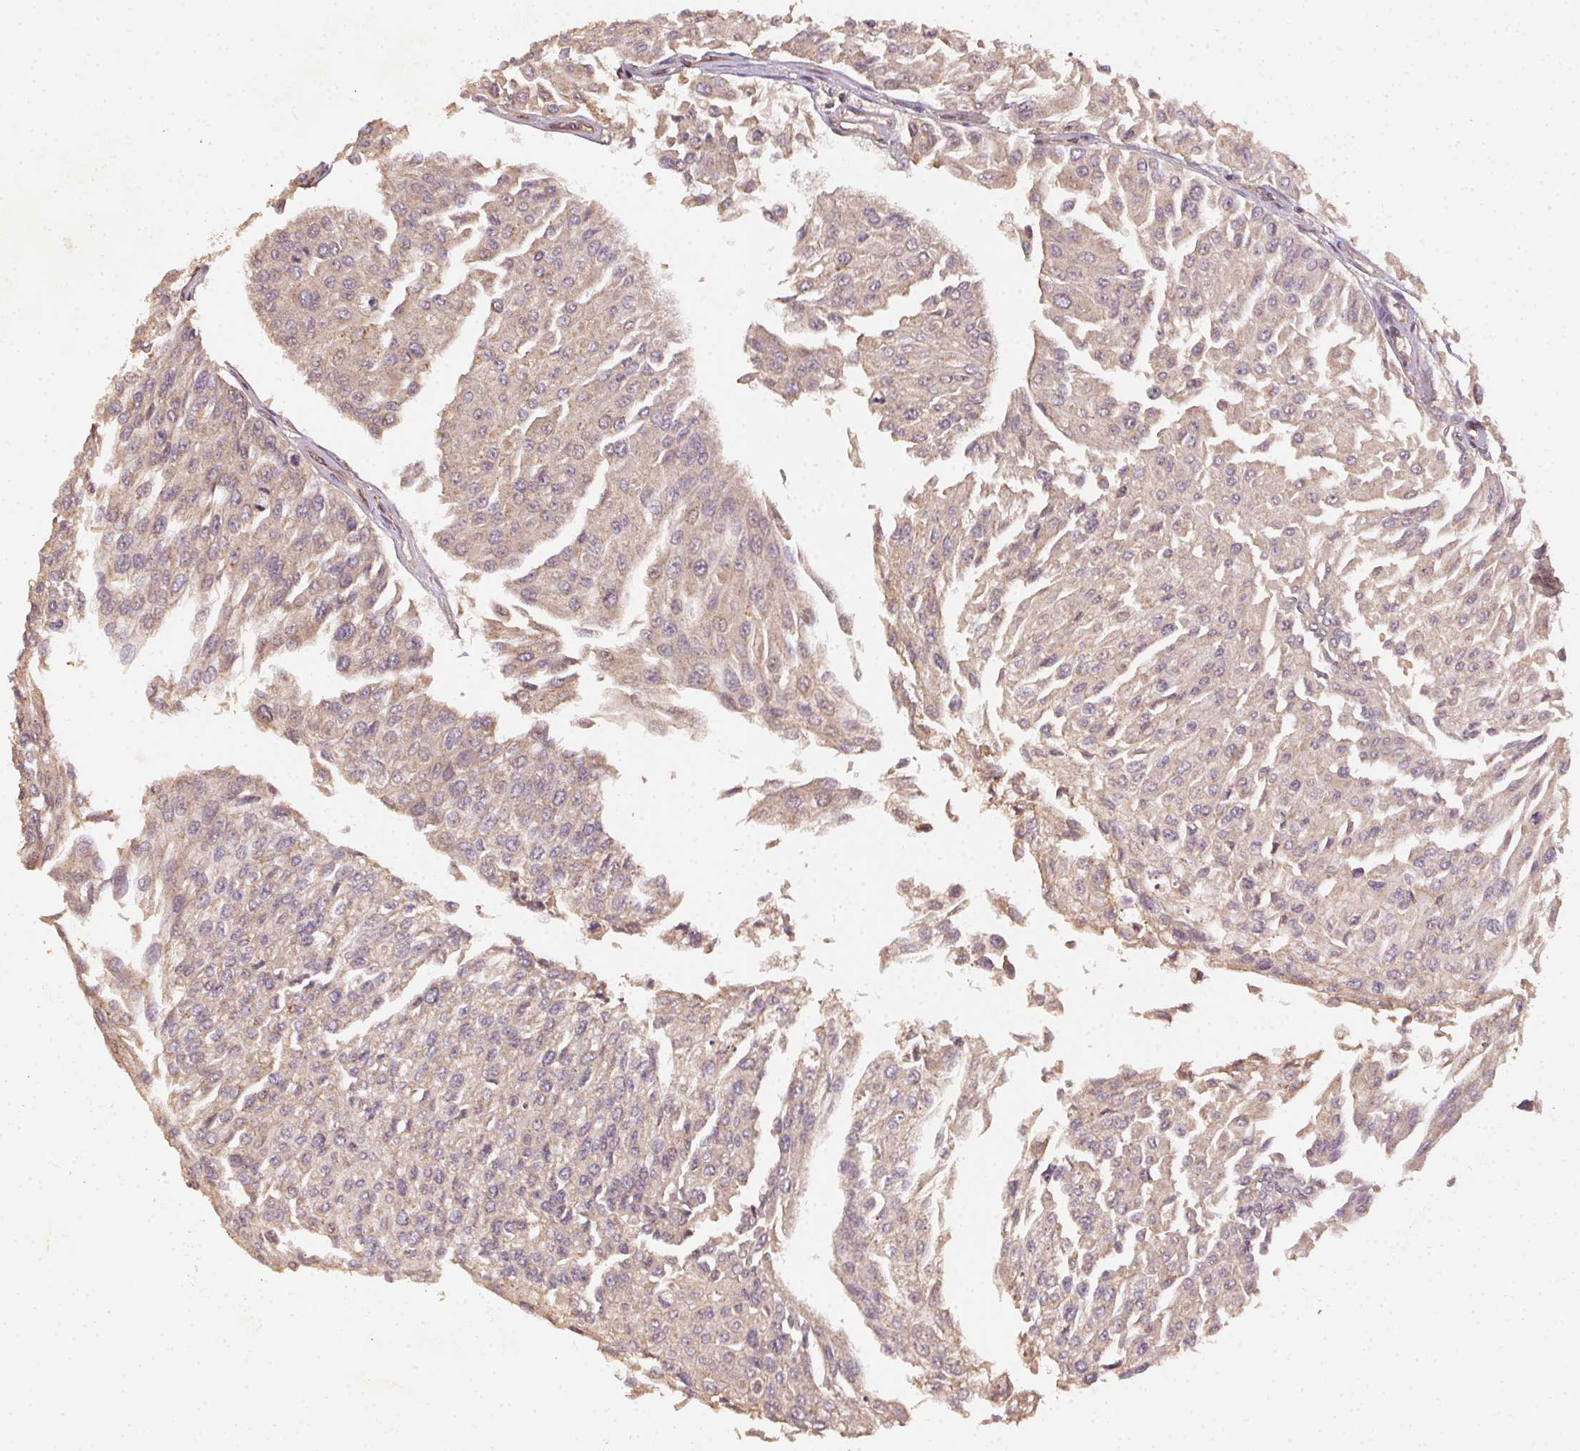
{"staining": {"intensity": "weak", "quantity": ">75%", "location": "cytoplasmic/membranous"}, "tissue": "urothelial cancer", "cell_type": "Tumor cells", "image_type": "cancer", "snomed": [{"axis": "morphology", "description": "Urothelial carcinoma, NOS"}, {"axis": "topography", "description": "Urinary bladder"}], "caption": "Approximately >75% of tumor cells in human transitional cell carcinoma reveal weak cytoplasmic/membranous protein expression as visualized by brown immunohistochemical staining.", "gene": "RALA", "patient": {"sex": "male", "age": 67}}